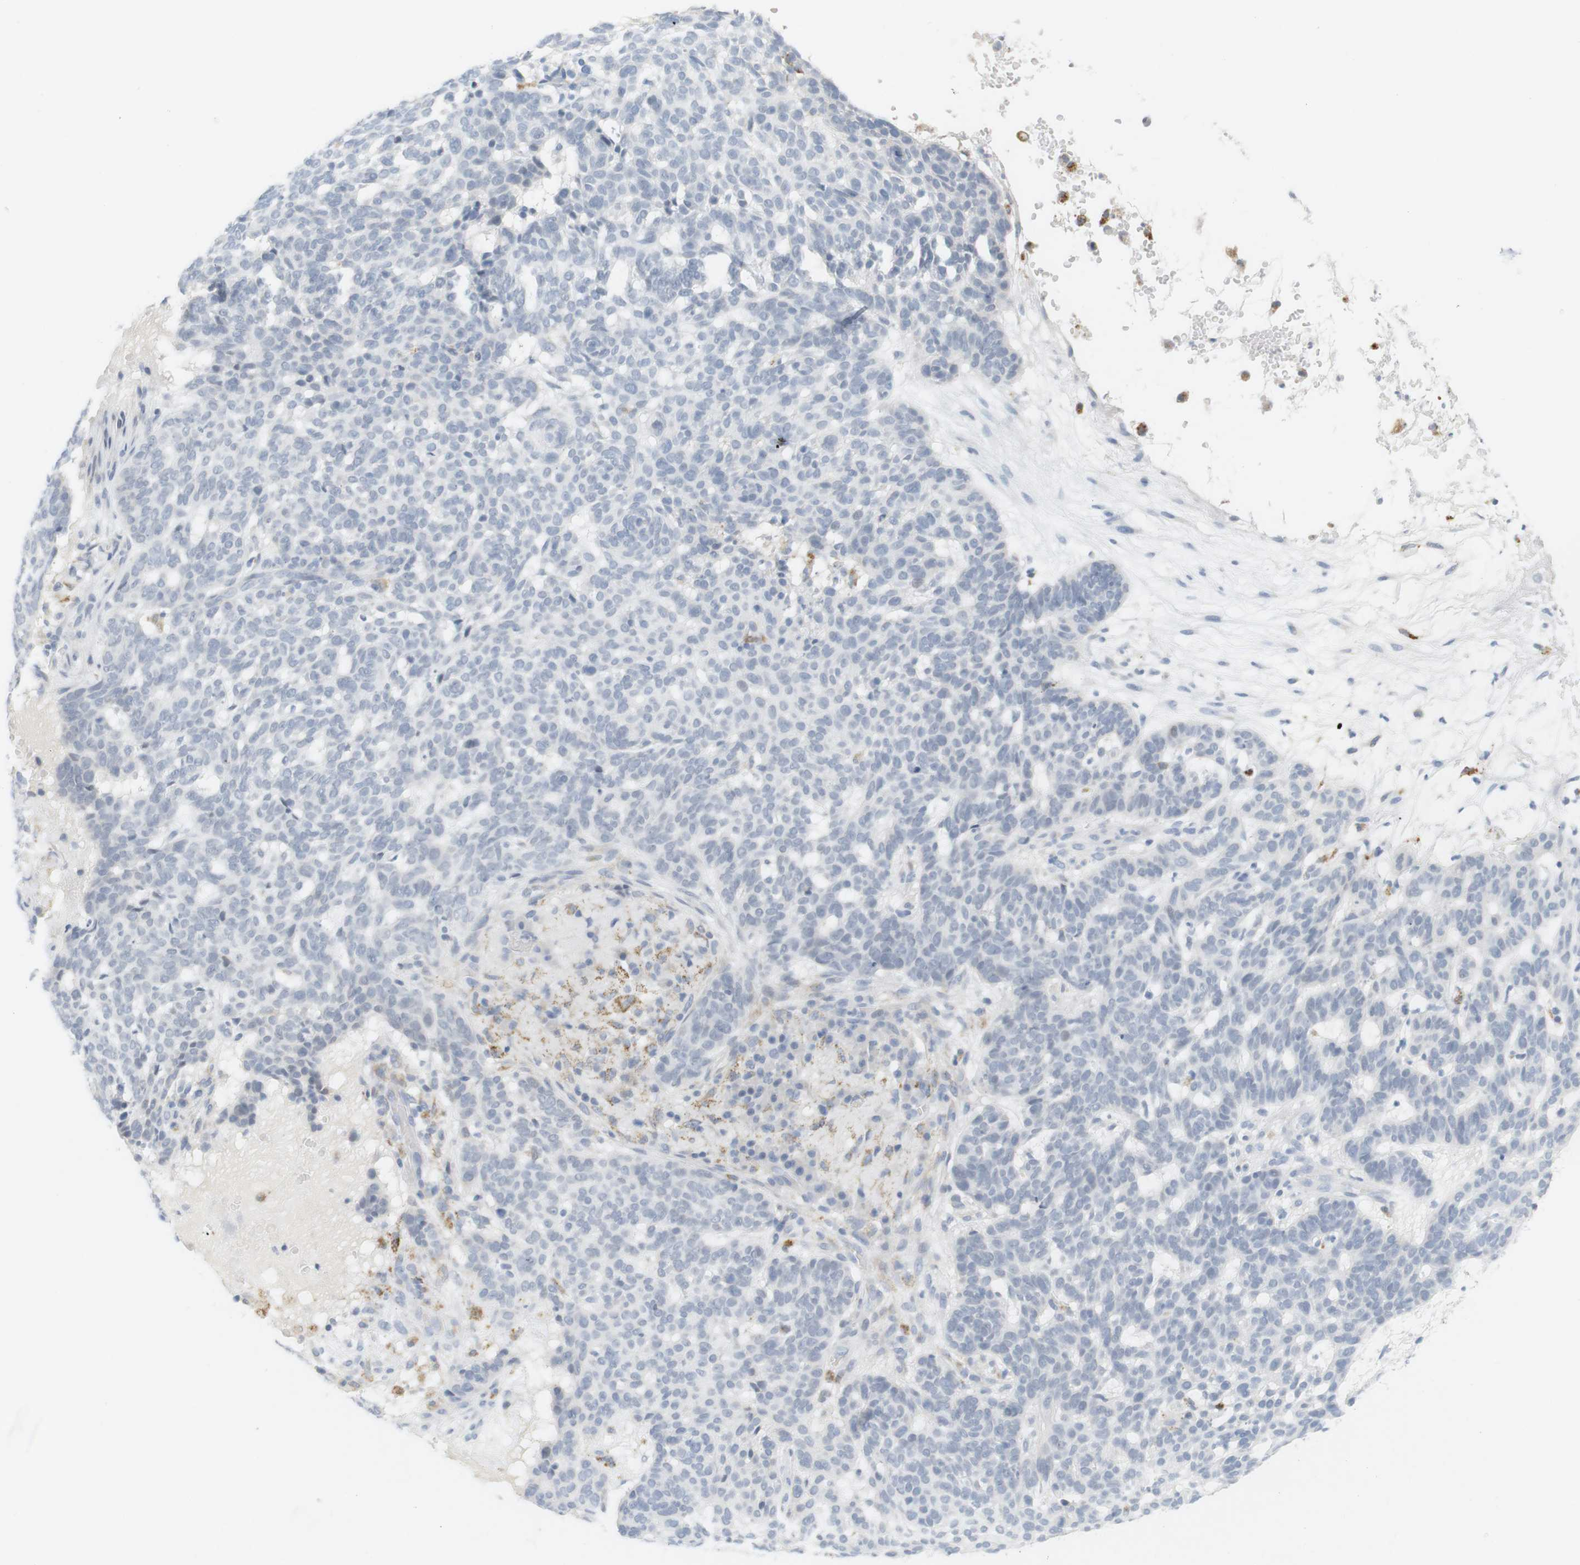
{"staining": {"intensity": "negative", "quantity": "none", "location": "none"}, "tissue": "skin cancer", "cell_type": "Tumor cells", "image_type": "cancer", "snomed": [{"axis": "morphology", "description": "Basal cell carcinoma"}, {"axis": "topography", "description": "Skin"}], "caption": "Tumor cells show no significant protein expression in basal cell carcinoma (skin). Nuclei are stained in blue.", "gene": "YIPF1", "patient": {"sex": "male", "age": 85}}